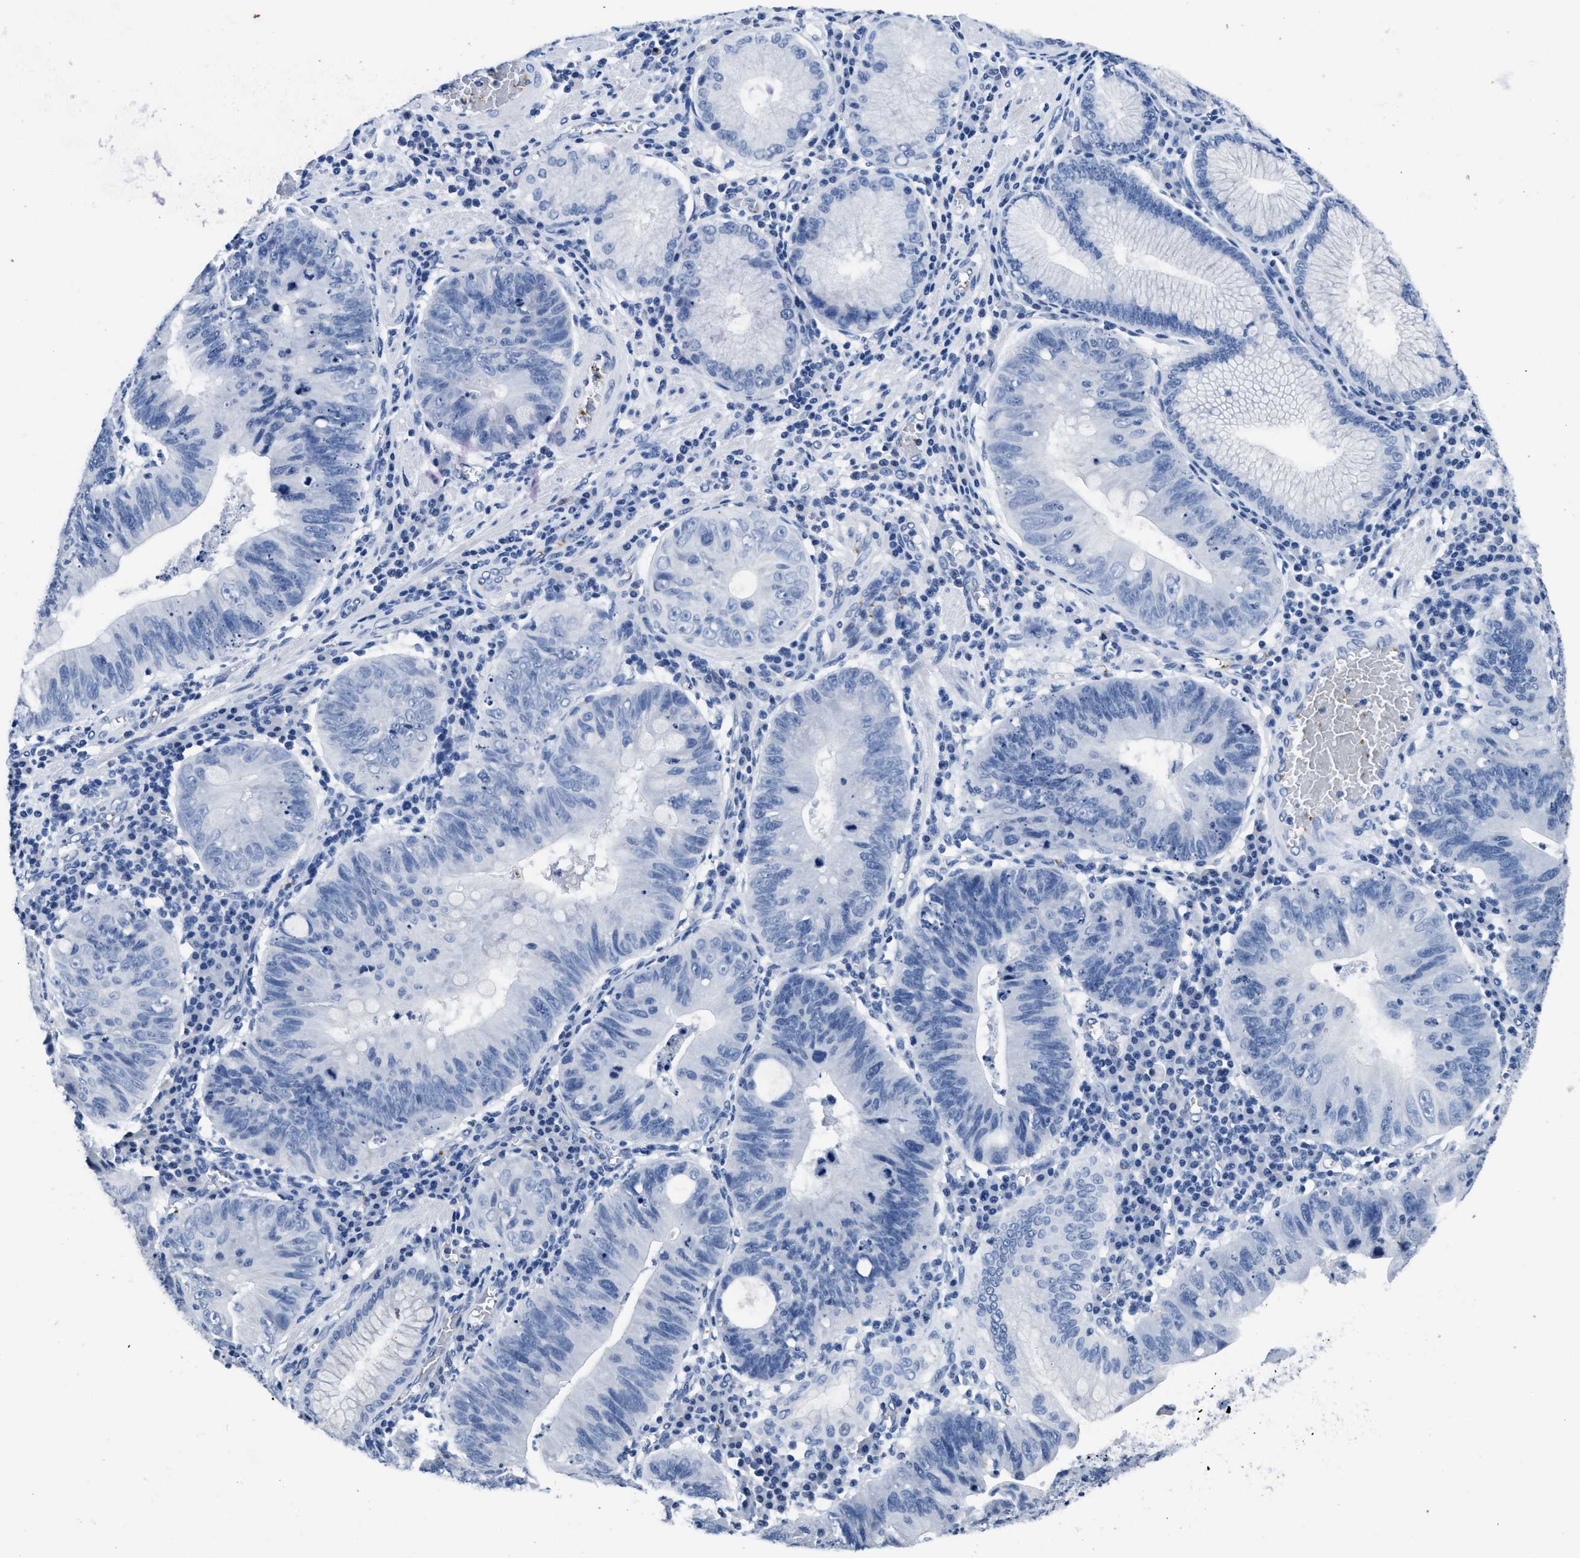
{"staining": {"intensity": "negative", "quantity": "none", "location": "none"}, "tissue": "stomach cancer", "cell_type": "Tumor cells", "image_type": "cancer", "snomed": [{"axis": "morphology", "description": "Adenocarcinoma, NOS"}, {"axis": "topography", "description": "Stomach"}], "caption": "High power microscopy histopathology image of an immunohistochemistry micrograph of stomach cancer, revealing no significant staining in tumor cells.", "gene": "ITGA2B", "patient": {"sex": "male", "age": 59}}